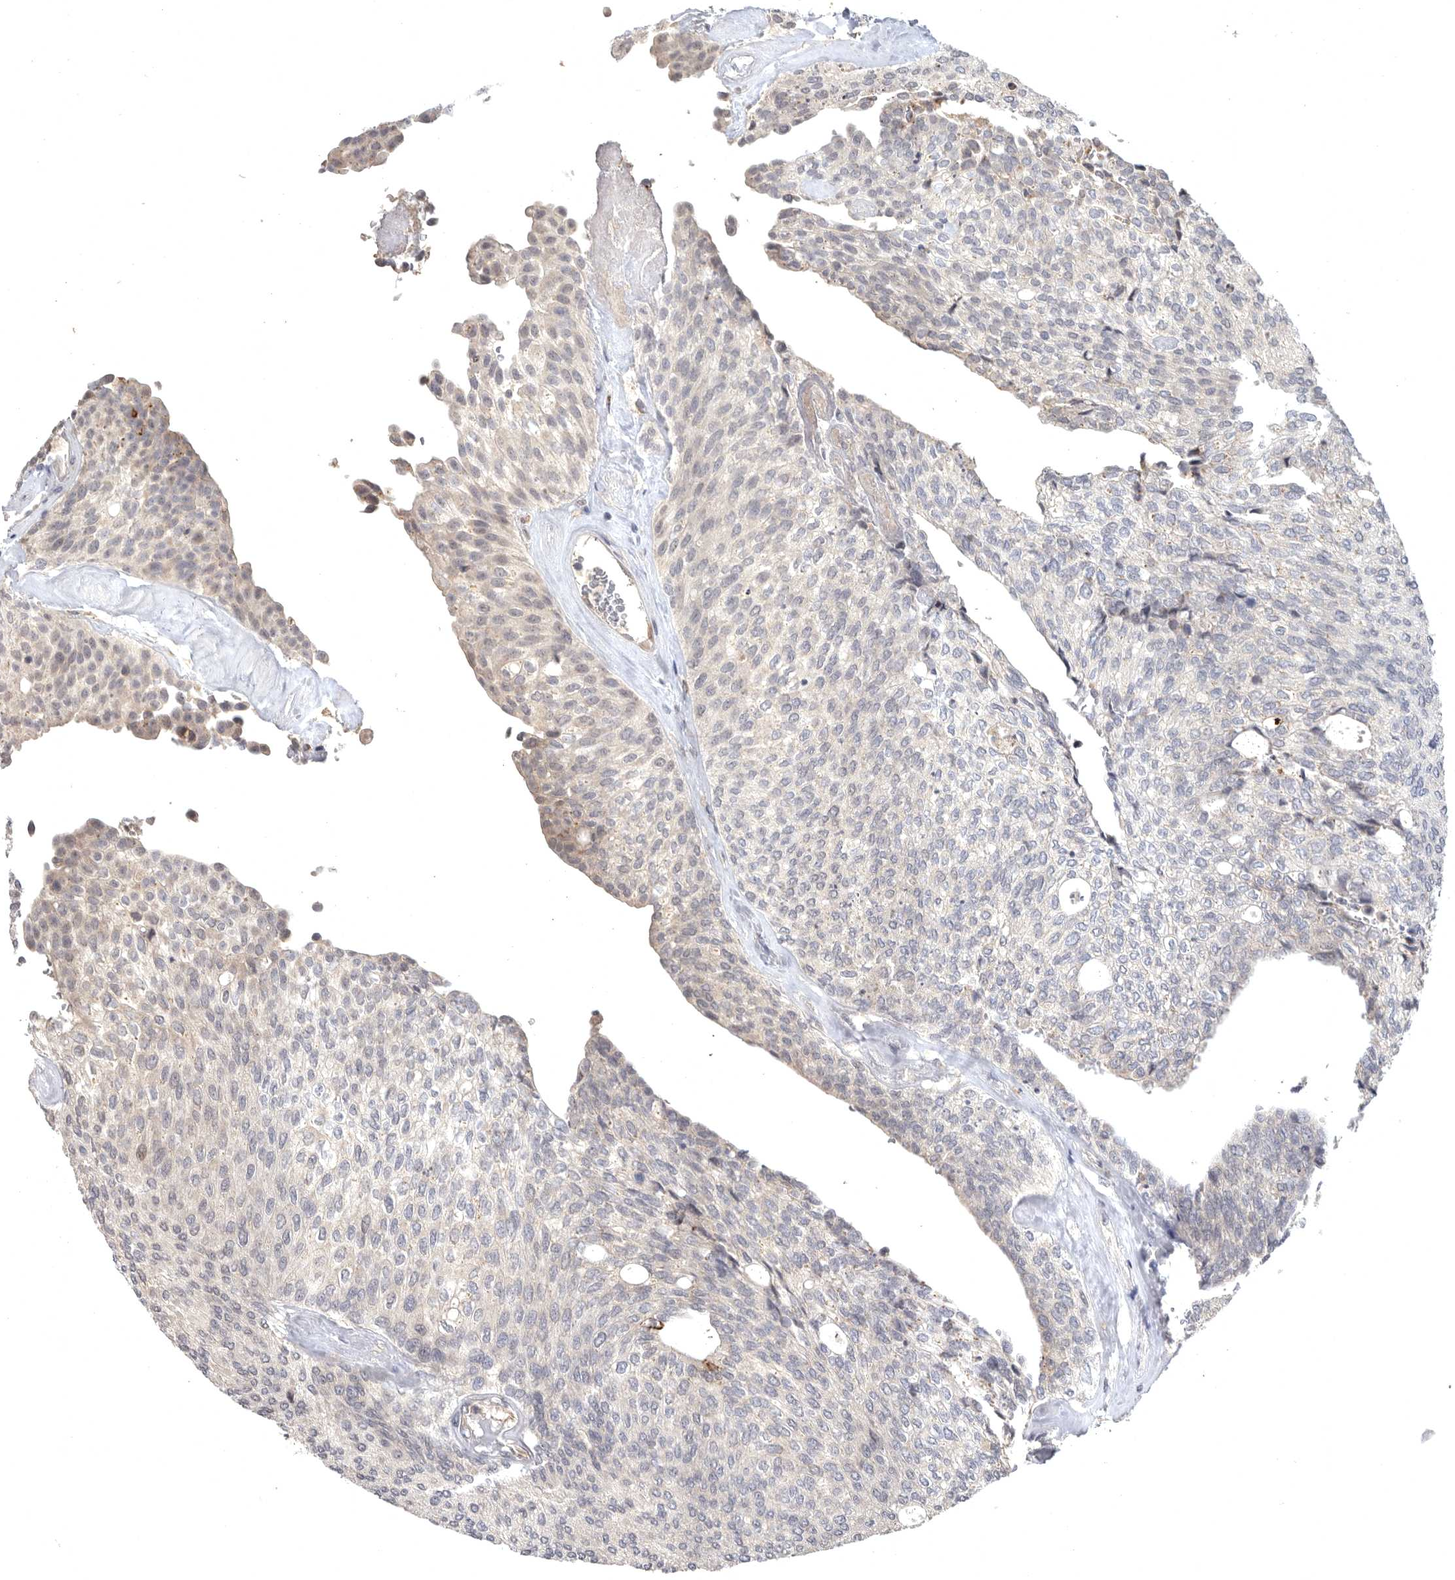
{"staining": {"intensity": "negative", "quantity": "none", "location": "none"}, "tissue": "urothelial cancer", "cell_type": "Tumor cells", "image_type": "cancer", "snomed": [{"axis": "morphology", "description": "Urothelial carcinoma, Low grade"}, {"axis": "topography", "description": "Urinary bladder"}], "caption": "Tumor cells show no significant protein staining in low-grade urothelial carcinoma.", "gene": "MAN2A1", "patient": {"sex": "female", "age": 79}}